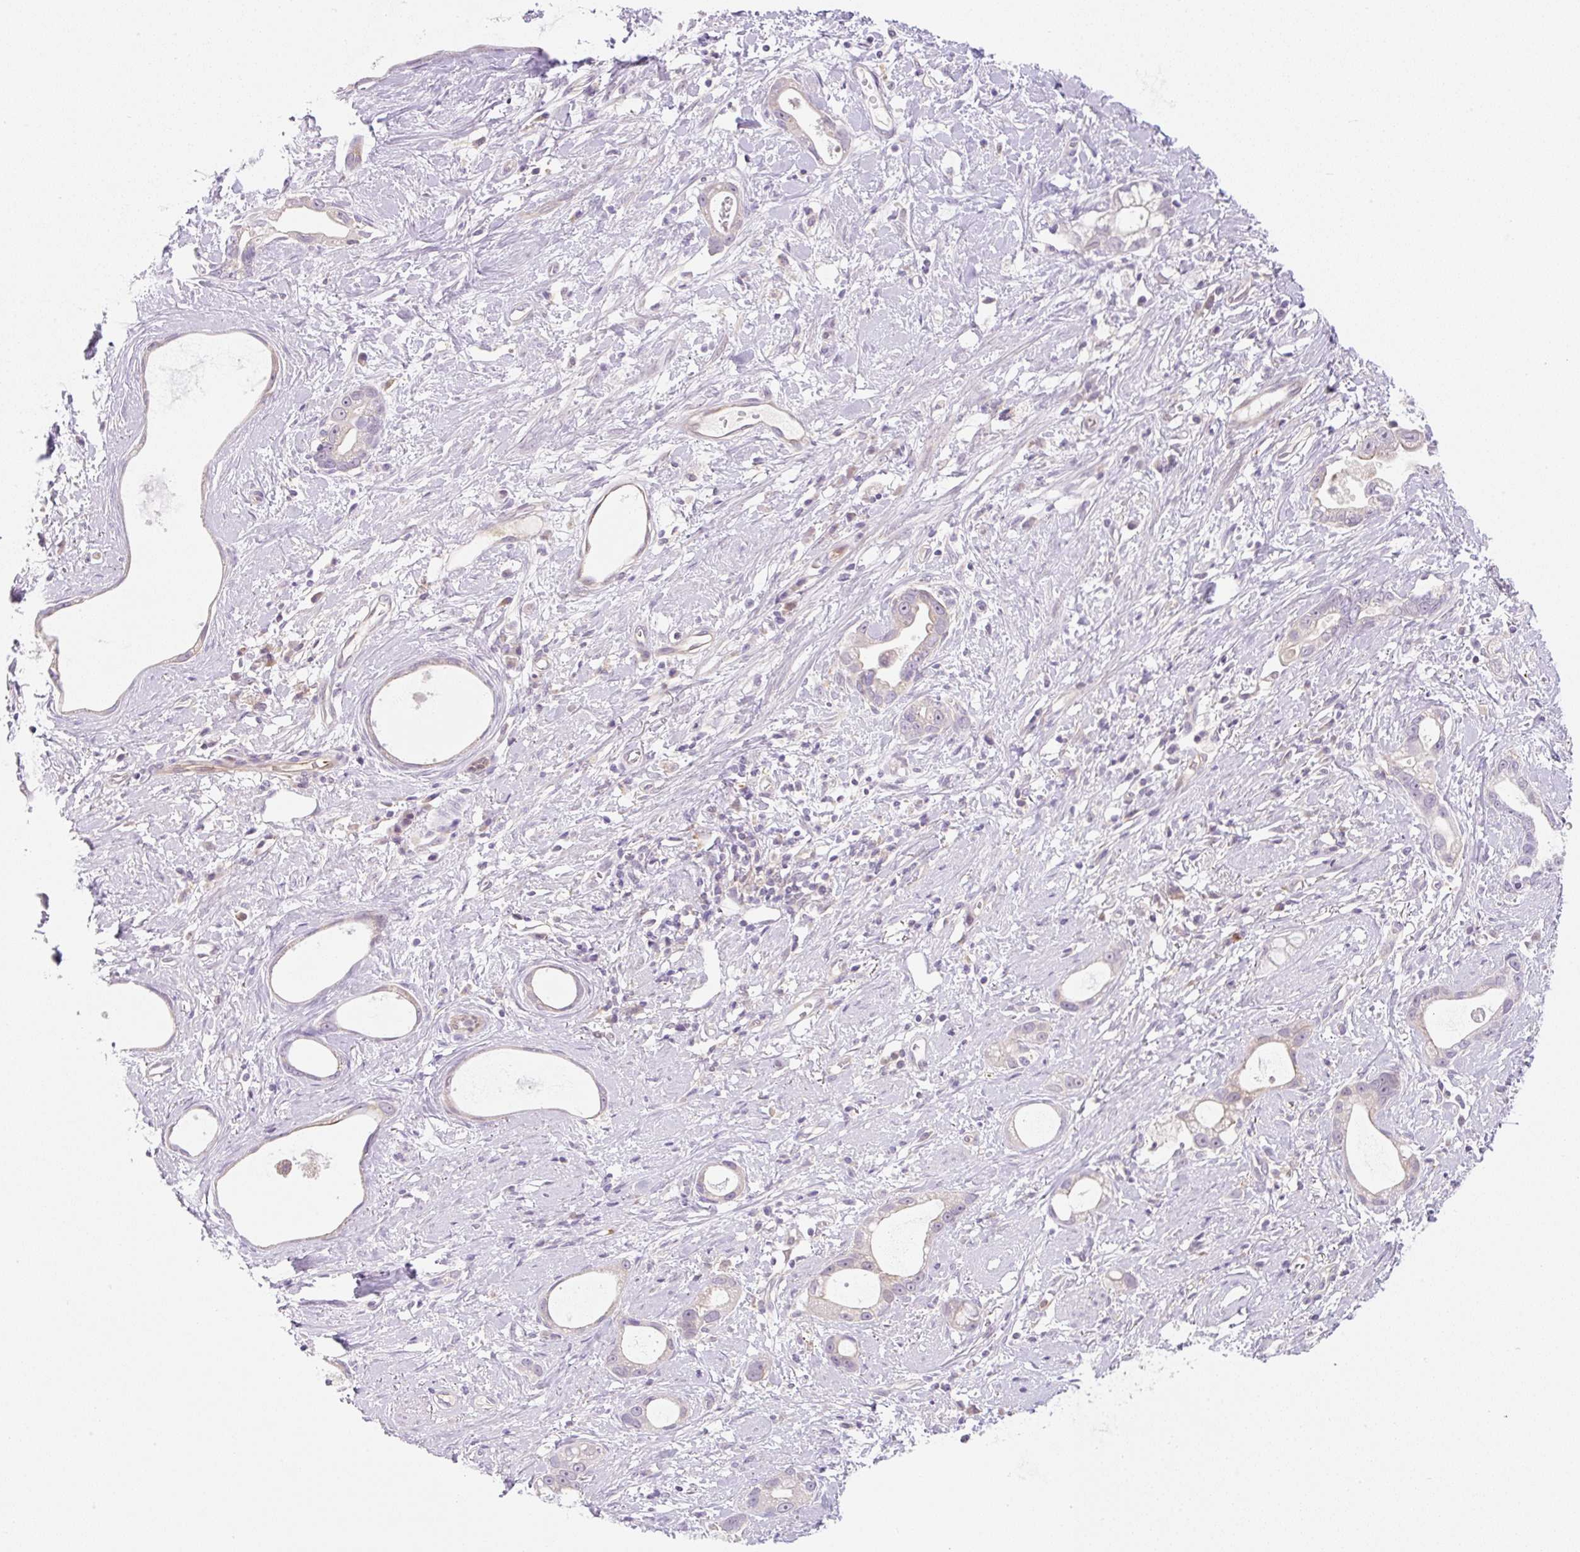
{"staining": {"intensity": "negative", "quantity": "none", "location": "none"}, "tissue": "stomach cancer", "cell_type": "Tumor cells", "image_type": "cancer", "snomed": [{"axis": "morphology", "description": "Adenocarcinoma, NOS"}, {"axis": "topography", "description": "Stomach"}], "caption": "This image is of stomach cancer stained with IHC to label a protein in brown with the nuclei are counter-stained blue. There is no staining in tumor cells.", "gene": "OMA1", "patient": {"sex": "male", "age": 55}}